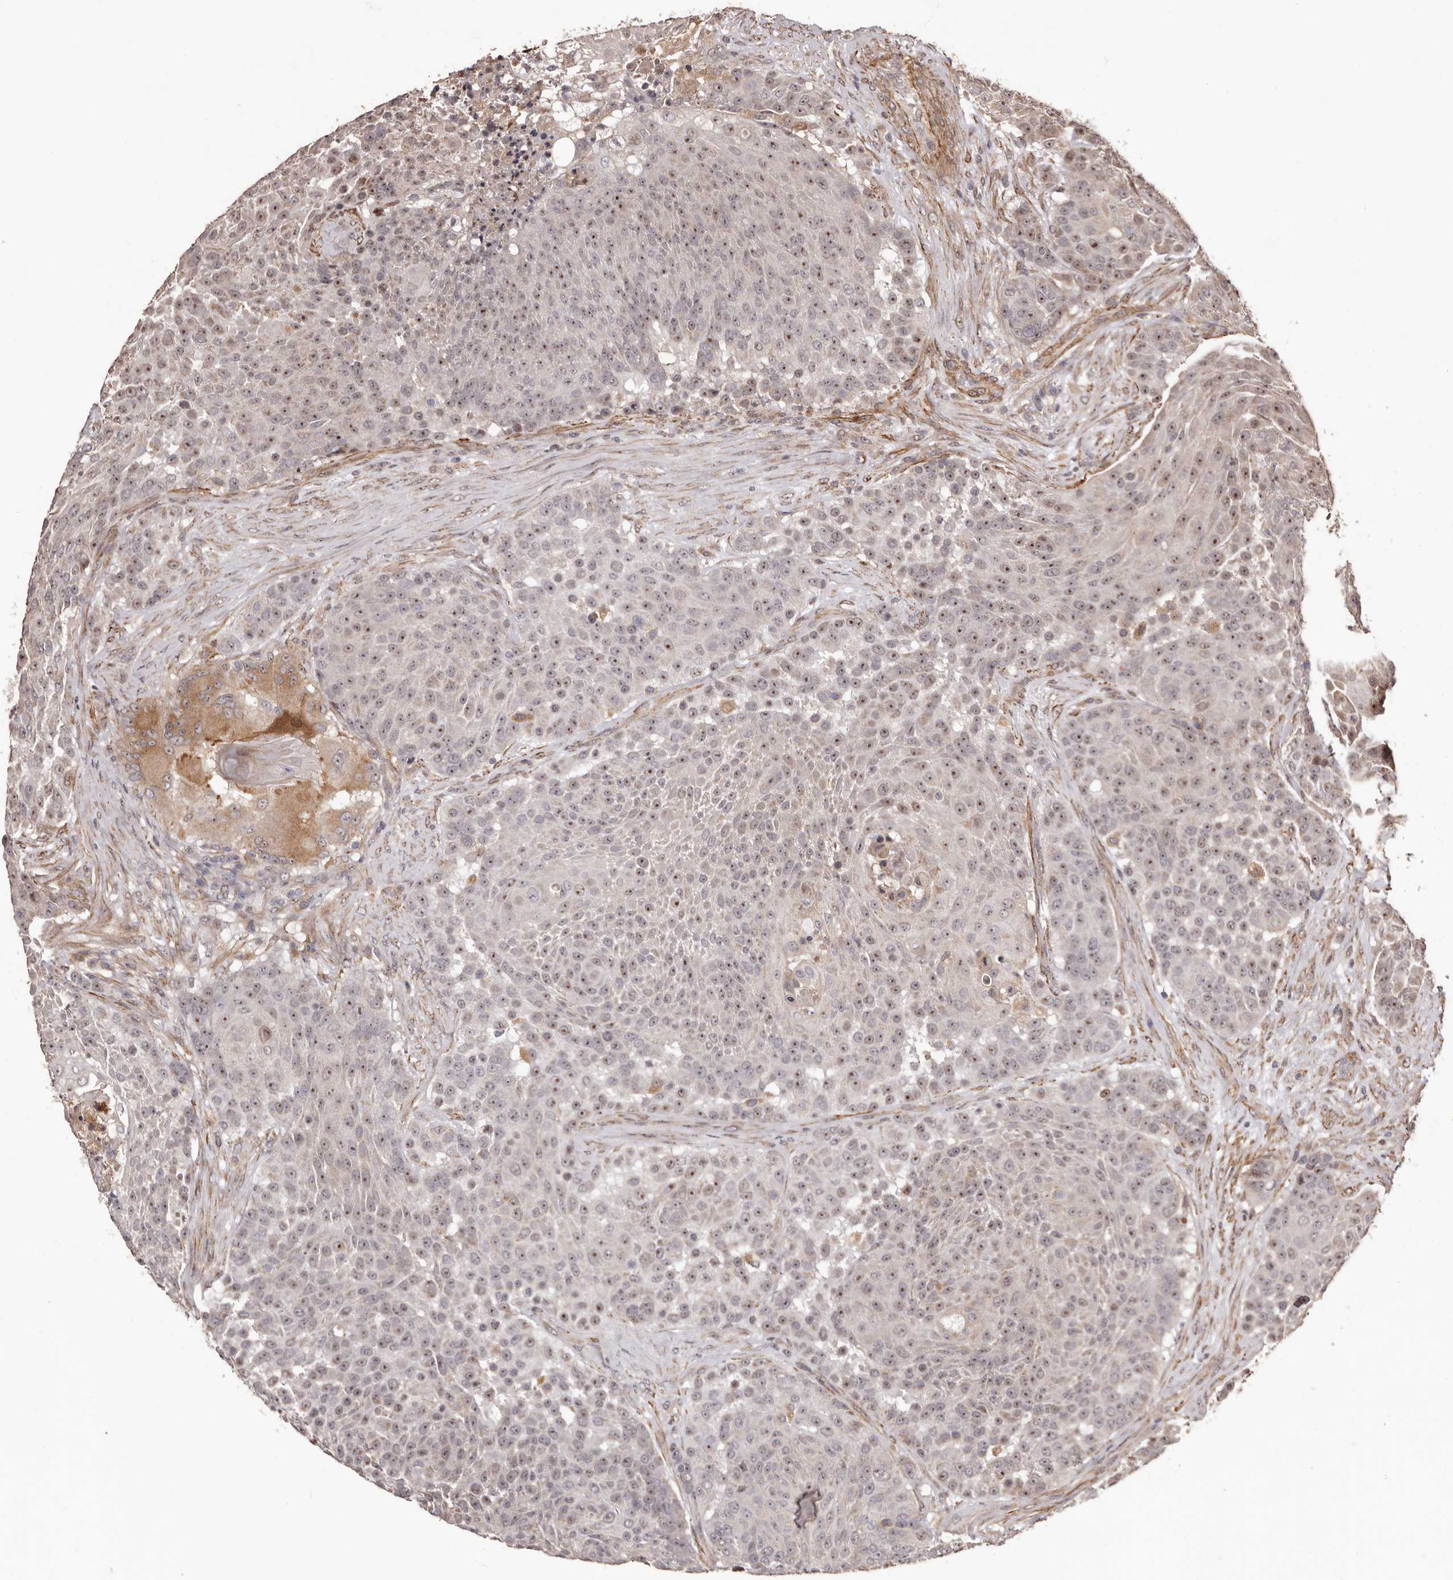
{"staining": {"intensity": "moderate", "quantity": ">75%", "location": "nuclear"}, "tissue": "urothelial cancer", "cell_type": "Tumor cells", "image_type": "cancer", "snomed": [{"axis": "morphology", "description": "Urothelial carcinoma, High grade"}, {"axis": "topography", "description": "Urinary bladder"}], "caption": "A brown stain labels moderate nuclear staining of a protein in human urothelial cancer tumor cells. Ihc stains the protein of interest in brown and the nuclei are stained blue.", "gene": "ZCCHC7", "patient": {"sex": "female", "age": 63}}